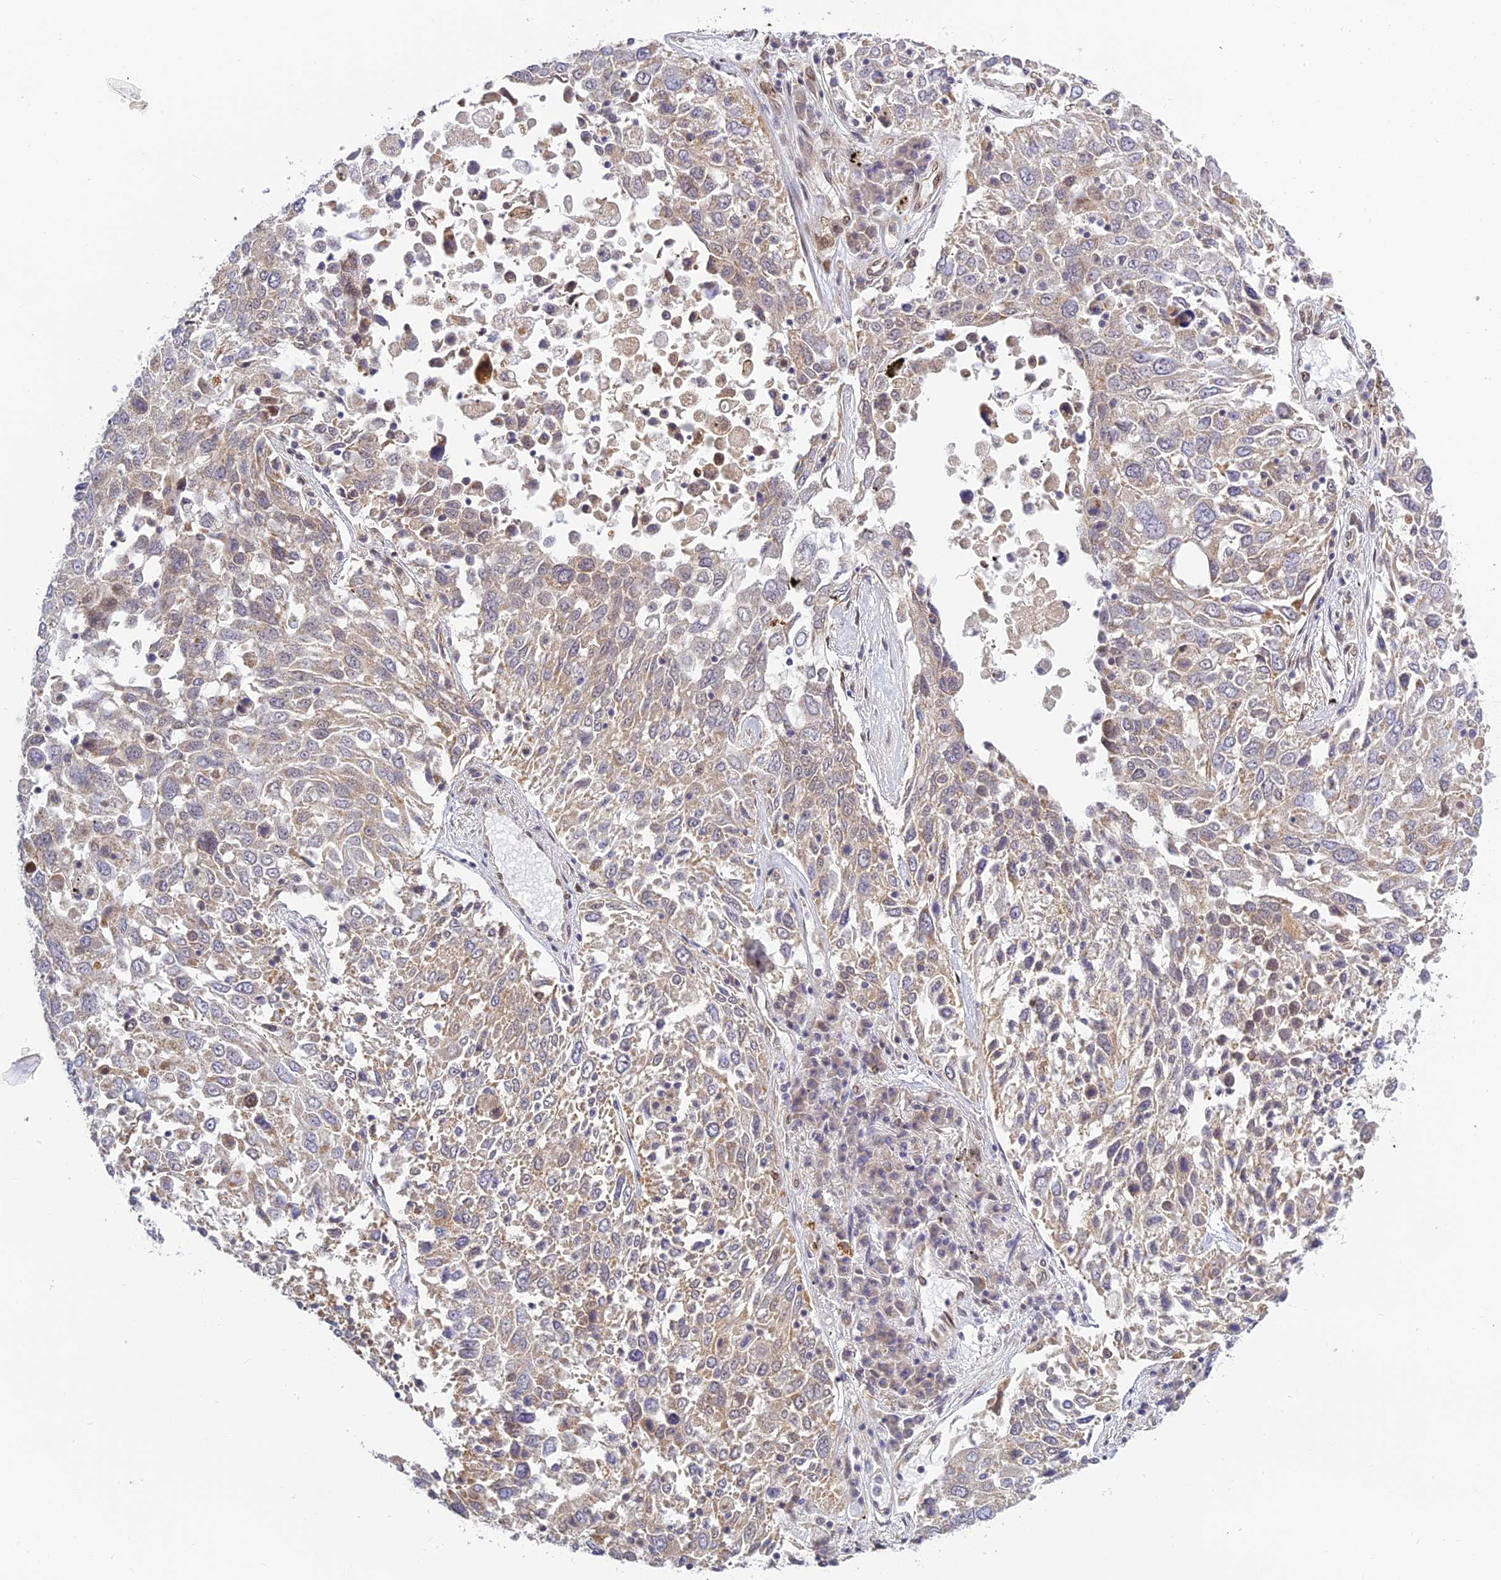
{"staining": {"intensity": "moderate", "quantity": "<25%", "location": "cytoplasmic/membranous"}, "tissue": "lung cancer", "cell_type": "Tumor cells", "image_type": "cancer", "snomed": [{"axis": "morphology", "description": "Squamous cell carcinoma, NOS"}, {"axis": "topography", "description": "Lung"}], "caption": "Squamous cell carcinoma (lung) stained with a brown dye reveals moderate cytoplasmic/membranous positive staining in about <25% of tumor cells.", "gene": "SKIC8", "patient": {"sex": "male", "age": 65}}